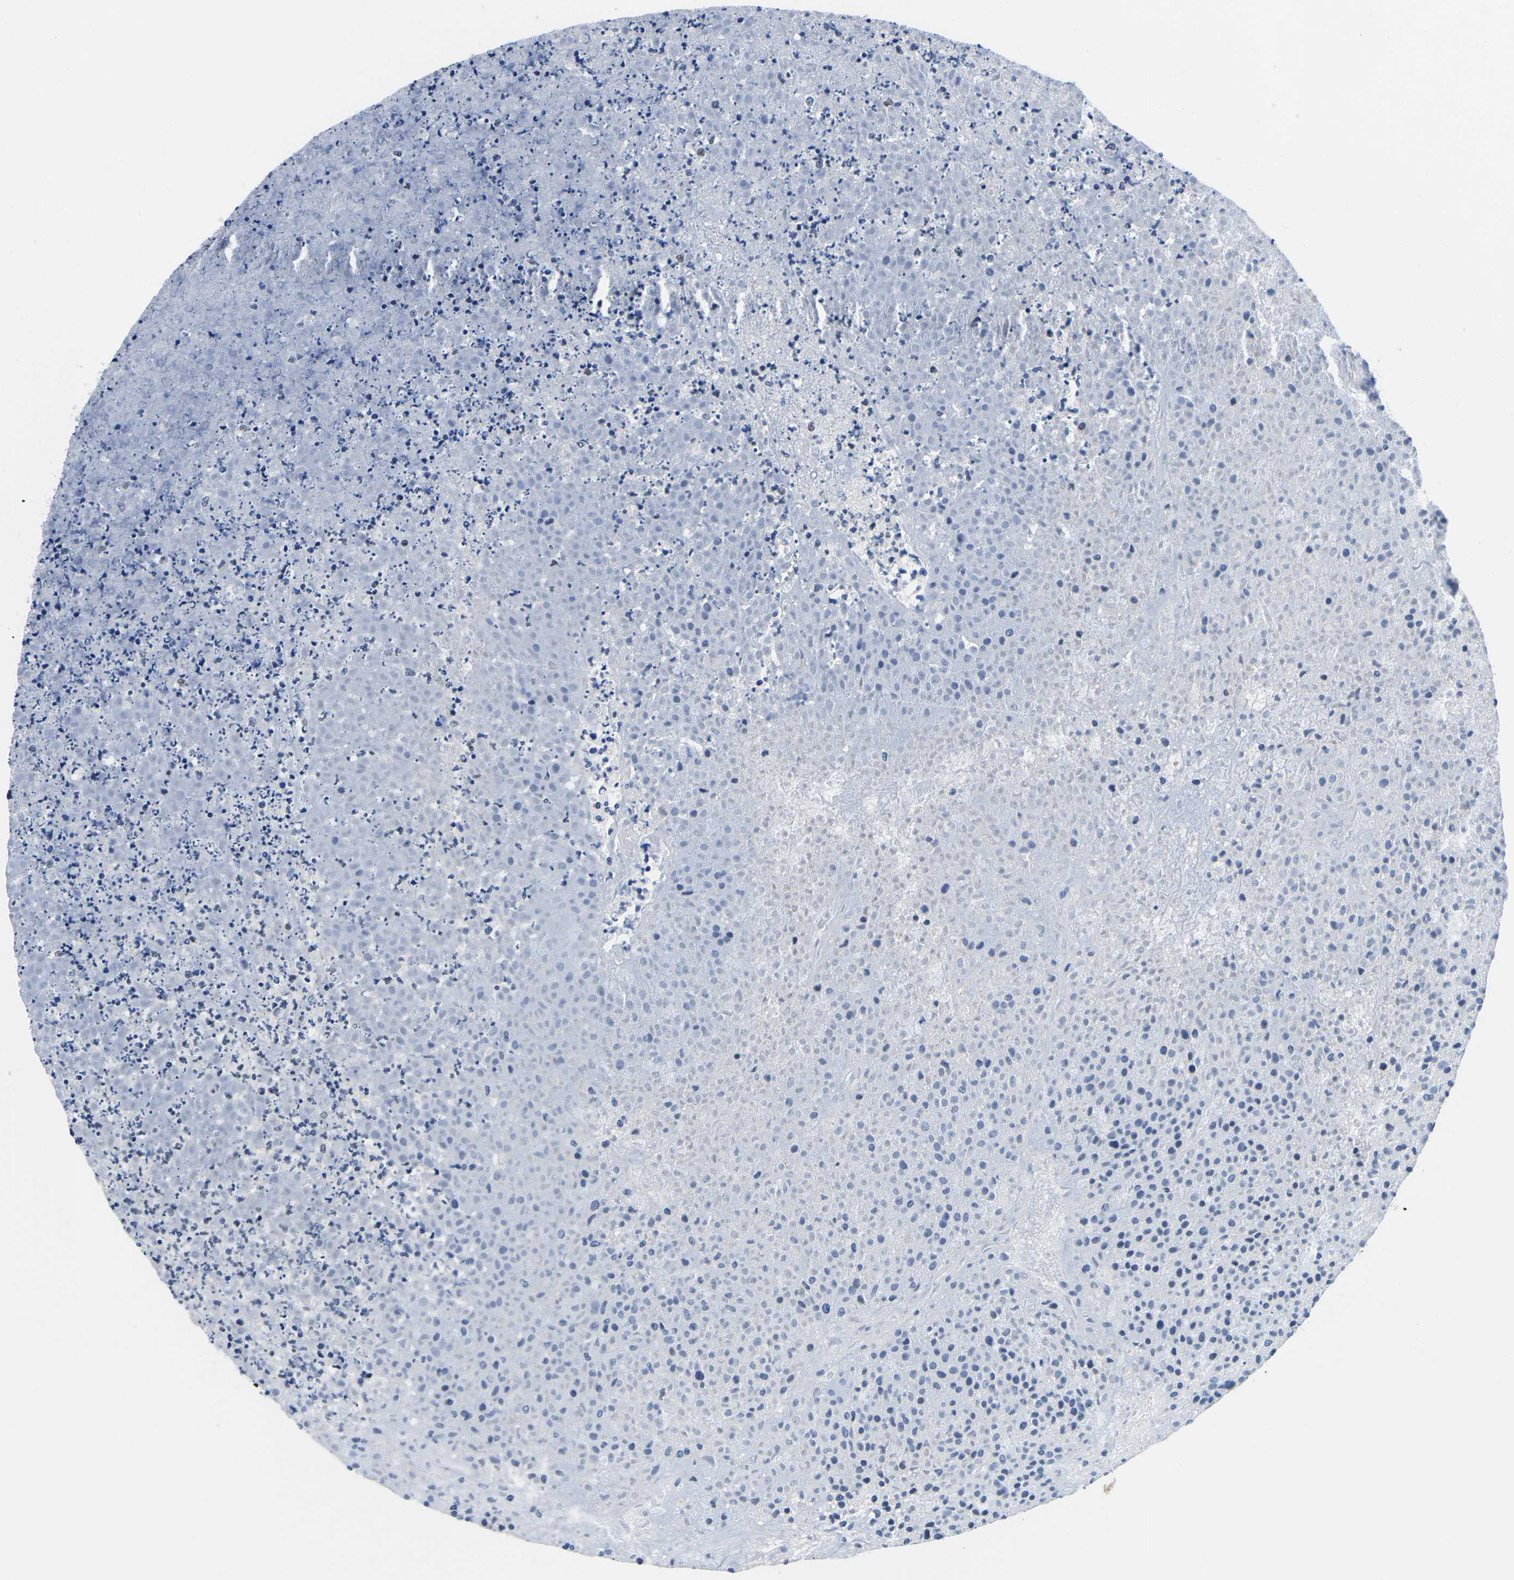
{"staining": {"intensity": "negative", "quantity": "none", "location": "none"}, "tissue": "testis cancer", "cell_type": "Tumor cells", "image_type": "cancer", "snomed": [{"axis": "morphology", "description": "Seminoma, NOS"}, {"axis": "topography", "description": "Testis"}], "caption": "DAB immunohistochemical staining of human testis cancer demonstrates no significant staining in tumor cells.", "gene": "CDC73", "patient": {"sex": "male", "age": 59}}